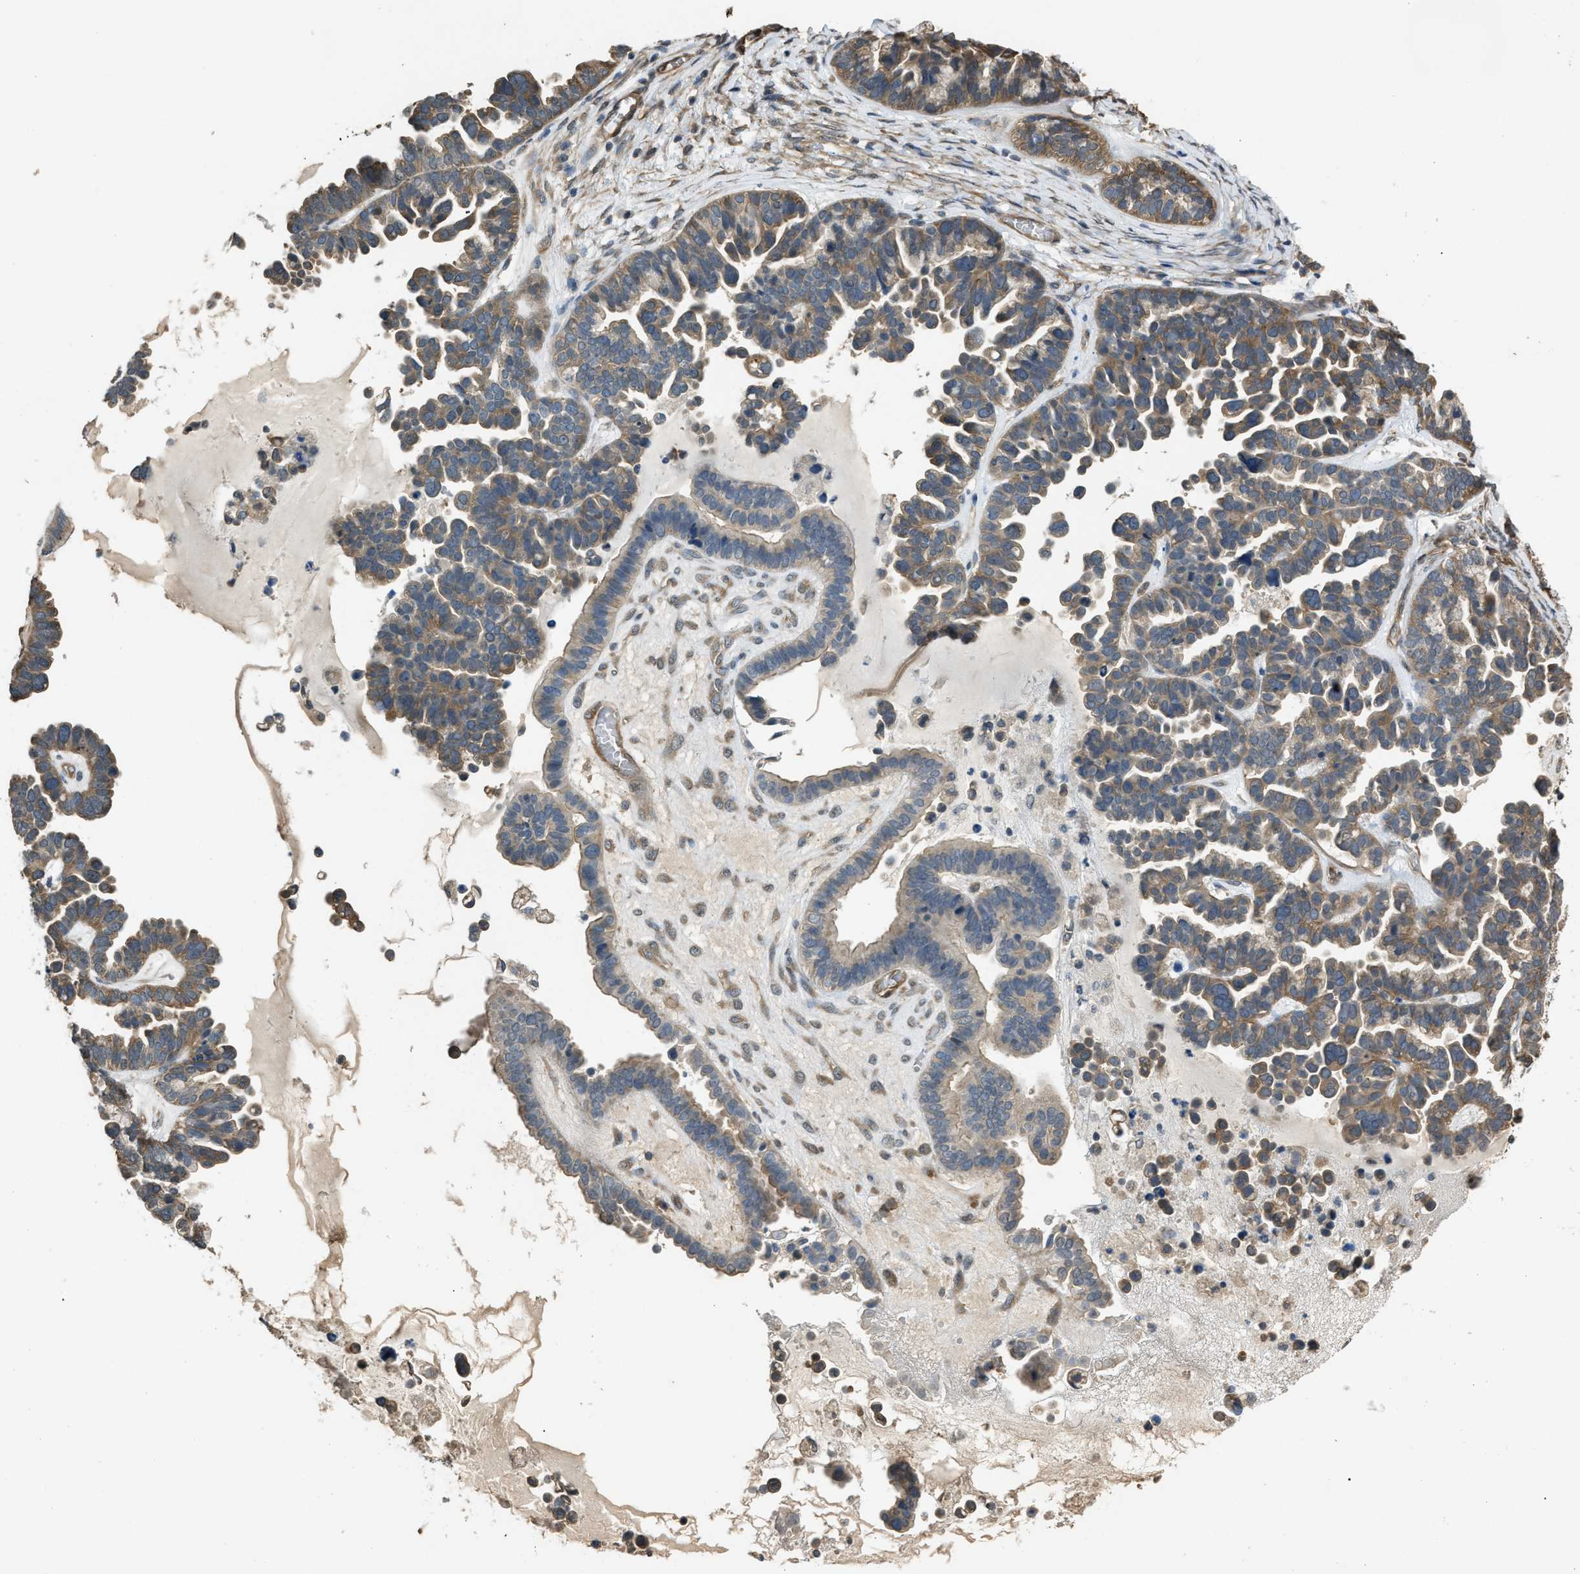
{"staining": {"intensity": "weak", "quantity": ">75%", "location": "cytoplasmic/membranous"}, "tissue": "ovarian cancer", "cell_type": "Tumor cells", "image_type": "cancer", "snomed": [{"axis": "morphology", "description": "Cystadenocarcinoma, serous, NOS"}, {"axis": "topography", "description": "Ovary"}], "caption": "A high-resolution histopathology image shows immunohistochemistry (IHC) staining of serous cystadenocarcinoma (ovarian), which shows weak cytoplasmic/membranous staining in approximately >75% of tumor cells.", "gene": "BAG3", "patient": {"sex": "female", "age": 56}}